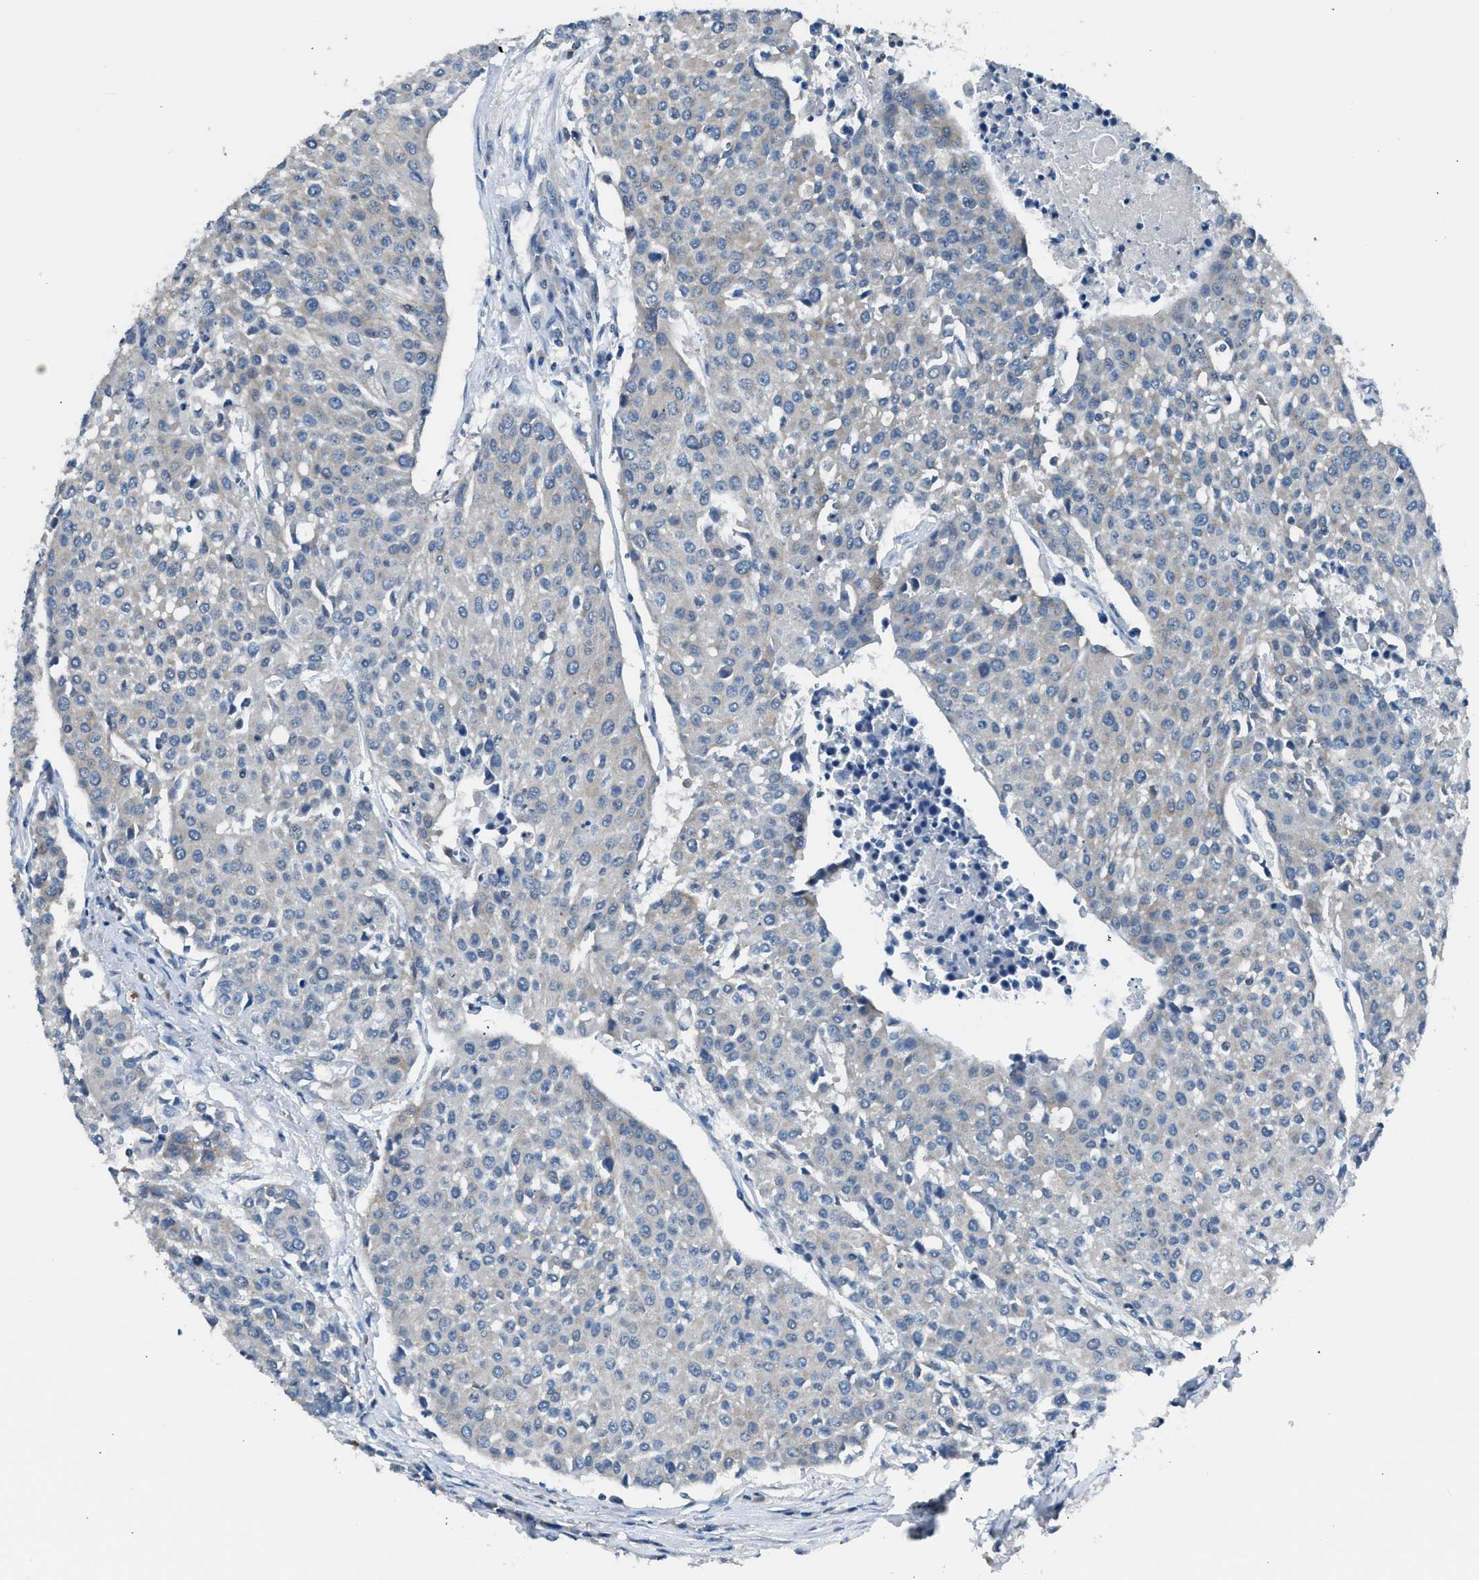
{"staining": {"intensity": "negative", "quantity": "none", "location": "none"}, "tissue": "urothelial cancer", "cell_type": "Tumor cells", "image_type": "cancer", "snomed": [{"axis": "morphology", "description": "Urothelial carcinoma, High grade"}, {"axis": "topography", "description": "Urinary bladder"}], "caption": "Immunohistochemistry of human high-grade urothelial carcinoma demonstrates no expression in tumor cells.", "gene": "LMLN", "patient": {"sex": "female", "age": 85}}